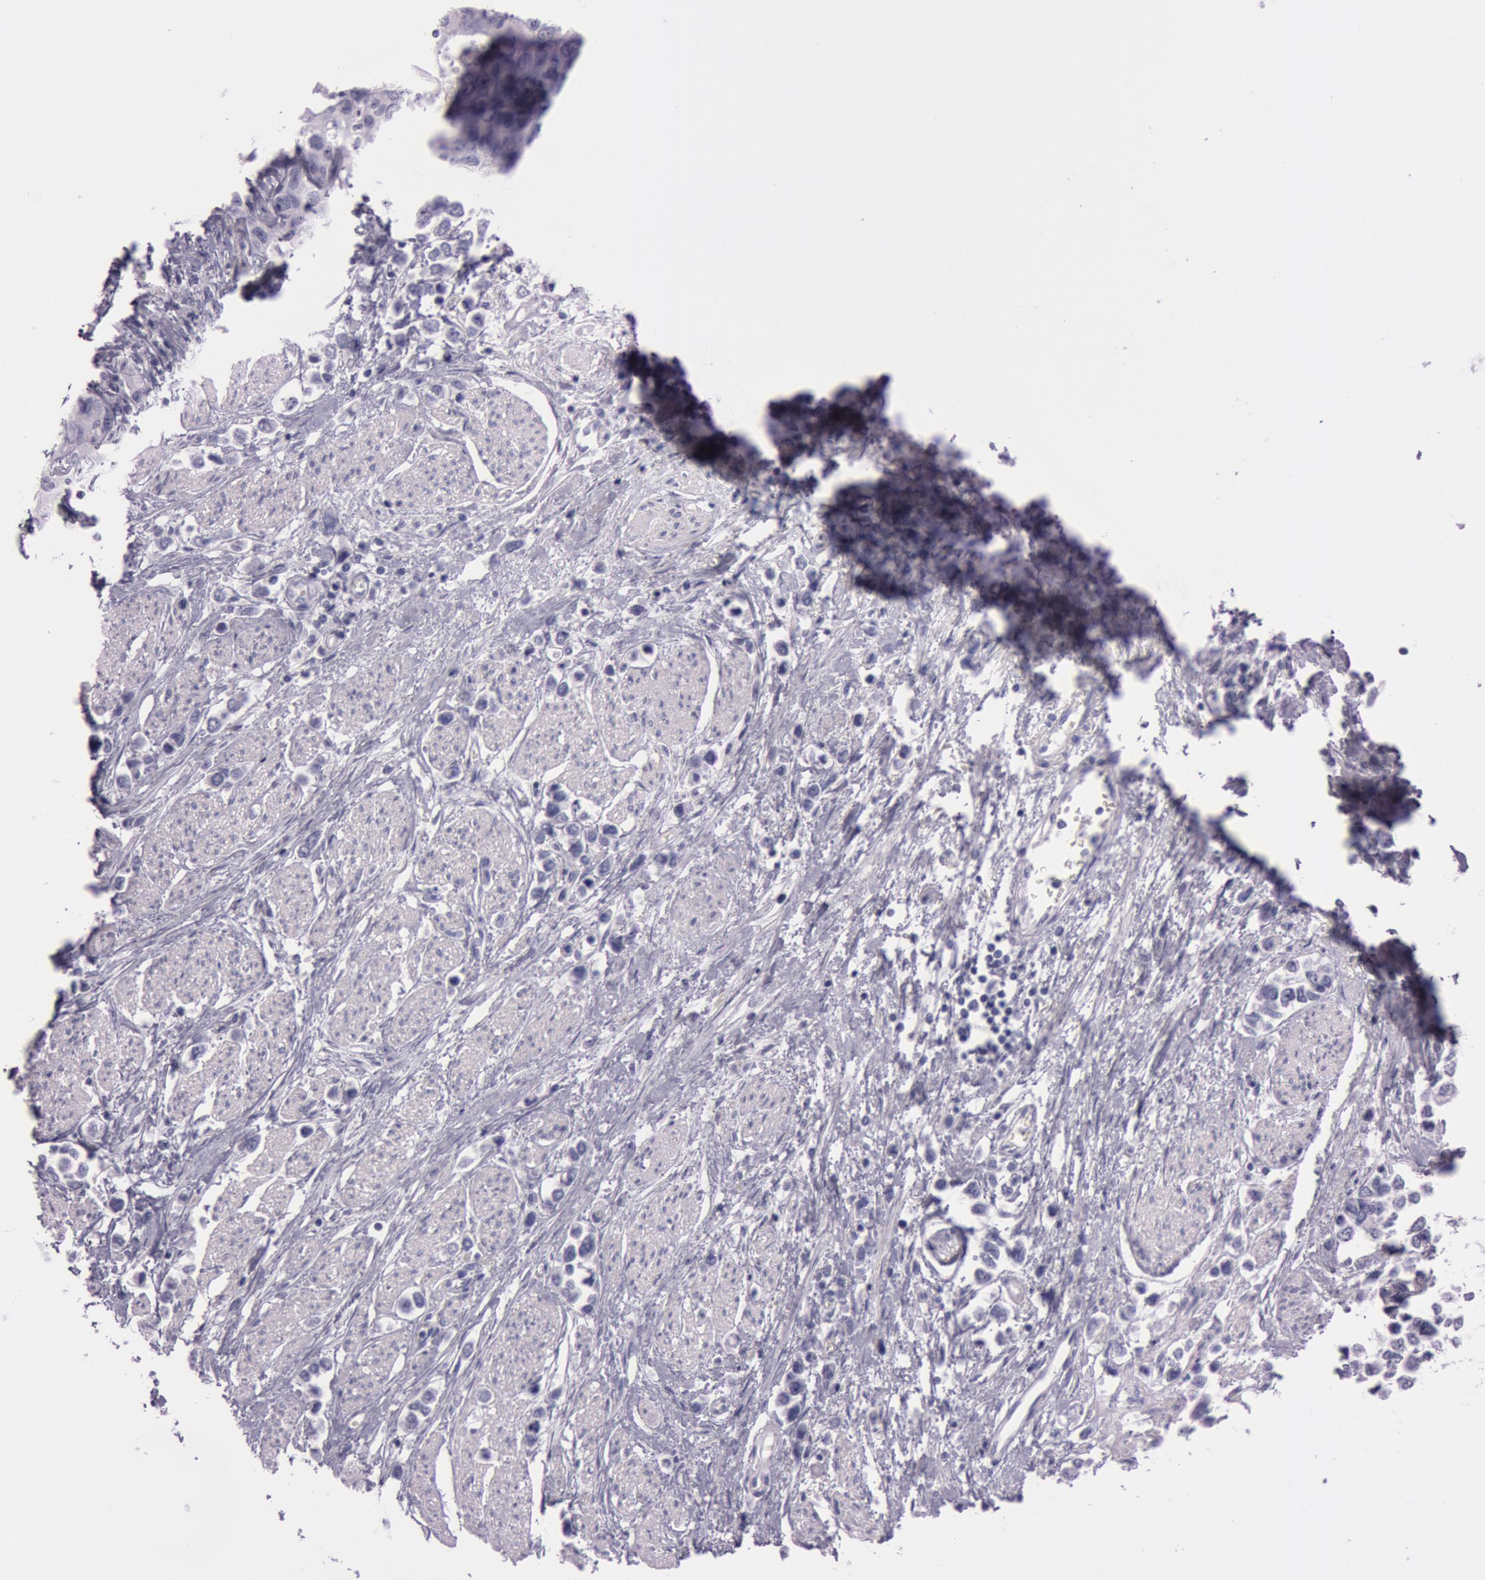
{"staining": {"intensity": "negative", "quantity": "none", "location": "none"}, "tissue": "stomach cancer", "cell_type": "Tumor cells", "image_type": "cancer", "snomed": [{"axis": "morphology", "description": "Adenocarcinoma, NOS"}, {"axis": "topography", "description": "Stomach, upper"}], "caption": "Tumor cells are negative for protein expression in human stomach cancer (adenocarcinoma).", "gene": "S100A7", "patient": {"sex": "male", "age": 76}}